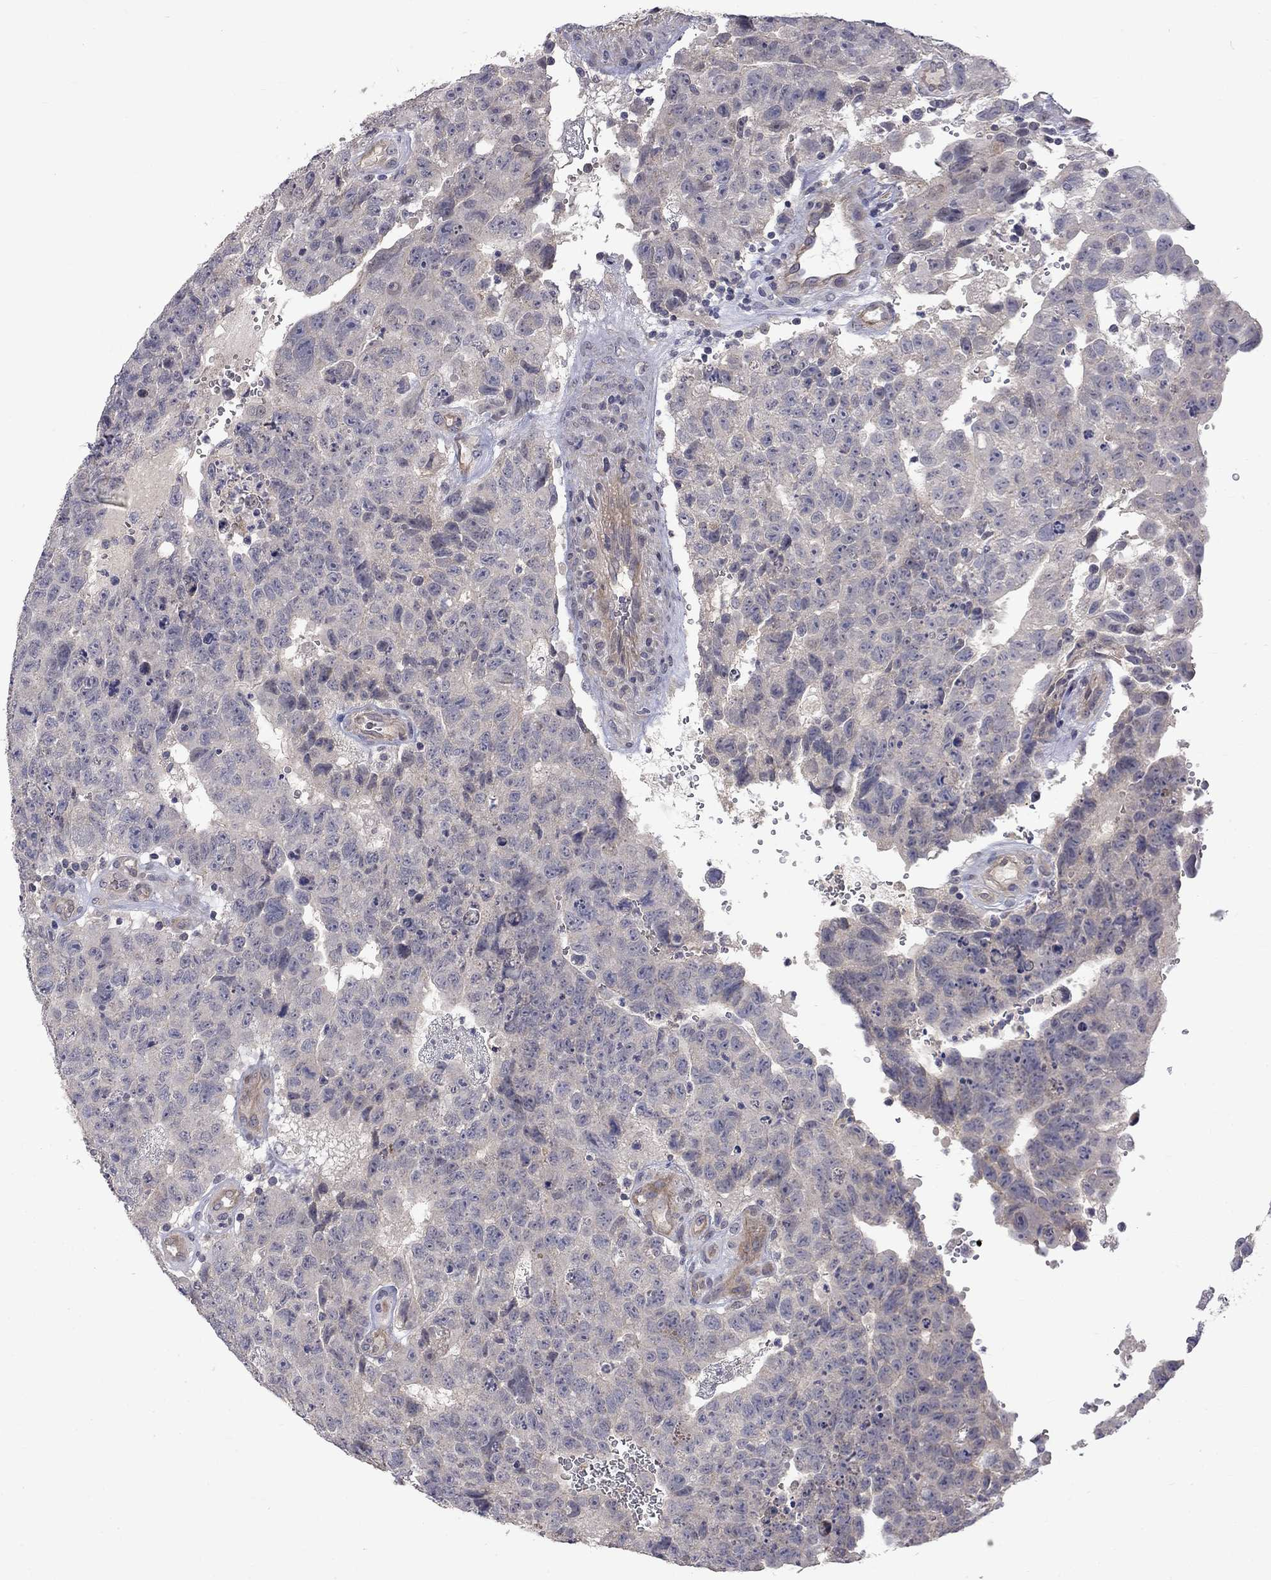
{"staining": {"intensity": "negative", "quantity": "none", "location": "none"}, "tissue": "testis cancer", "cell_type": "Tumor cells", "image_type": "cancer", "snomed": [{"axis": "morphology", "description": "Carcinoma, Embryonal, NOS"}, {"axis": "topography", "description": "Testis"}], "caption": "IHC photomicrograph of neoplastic tissue: testis cancer stained with DAB (3,3'-diaminobenzidine) exhibits no significant protein staining in tumor cells. Nuclei are stained in blue.", "gene": "SLC39A14", "patient": {"sex": "male", "age": 24}}